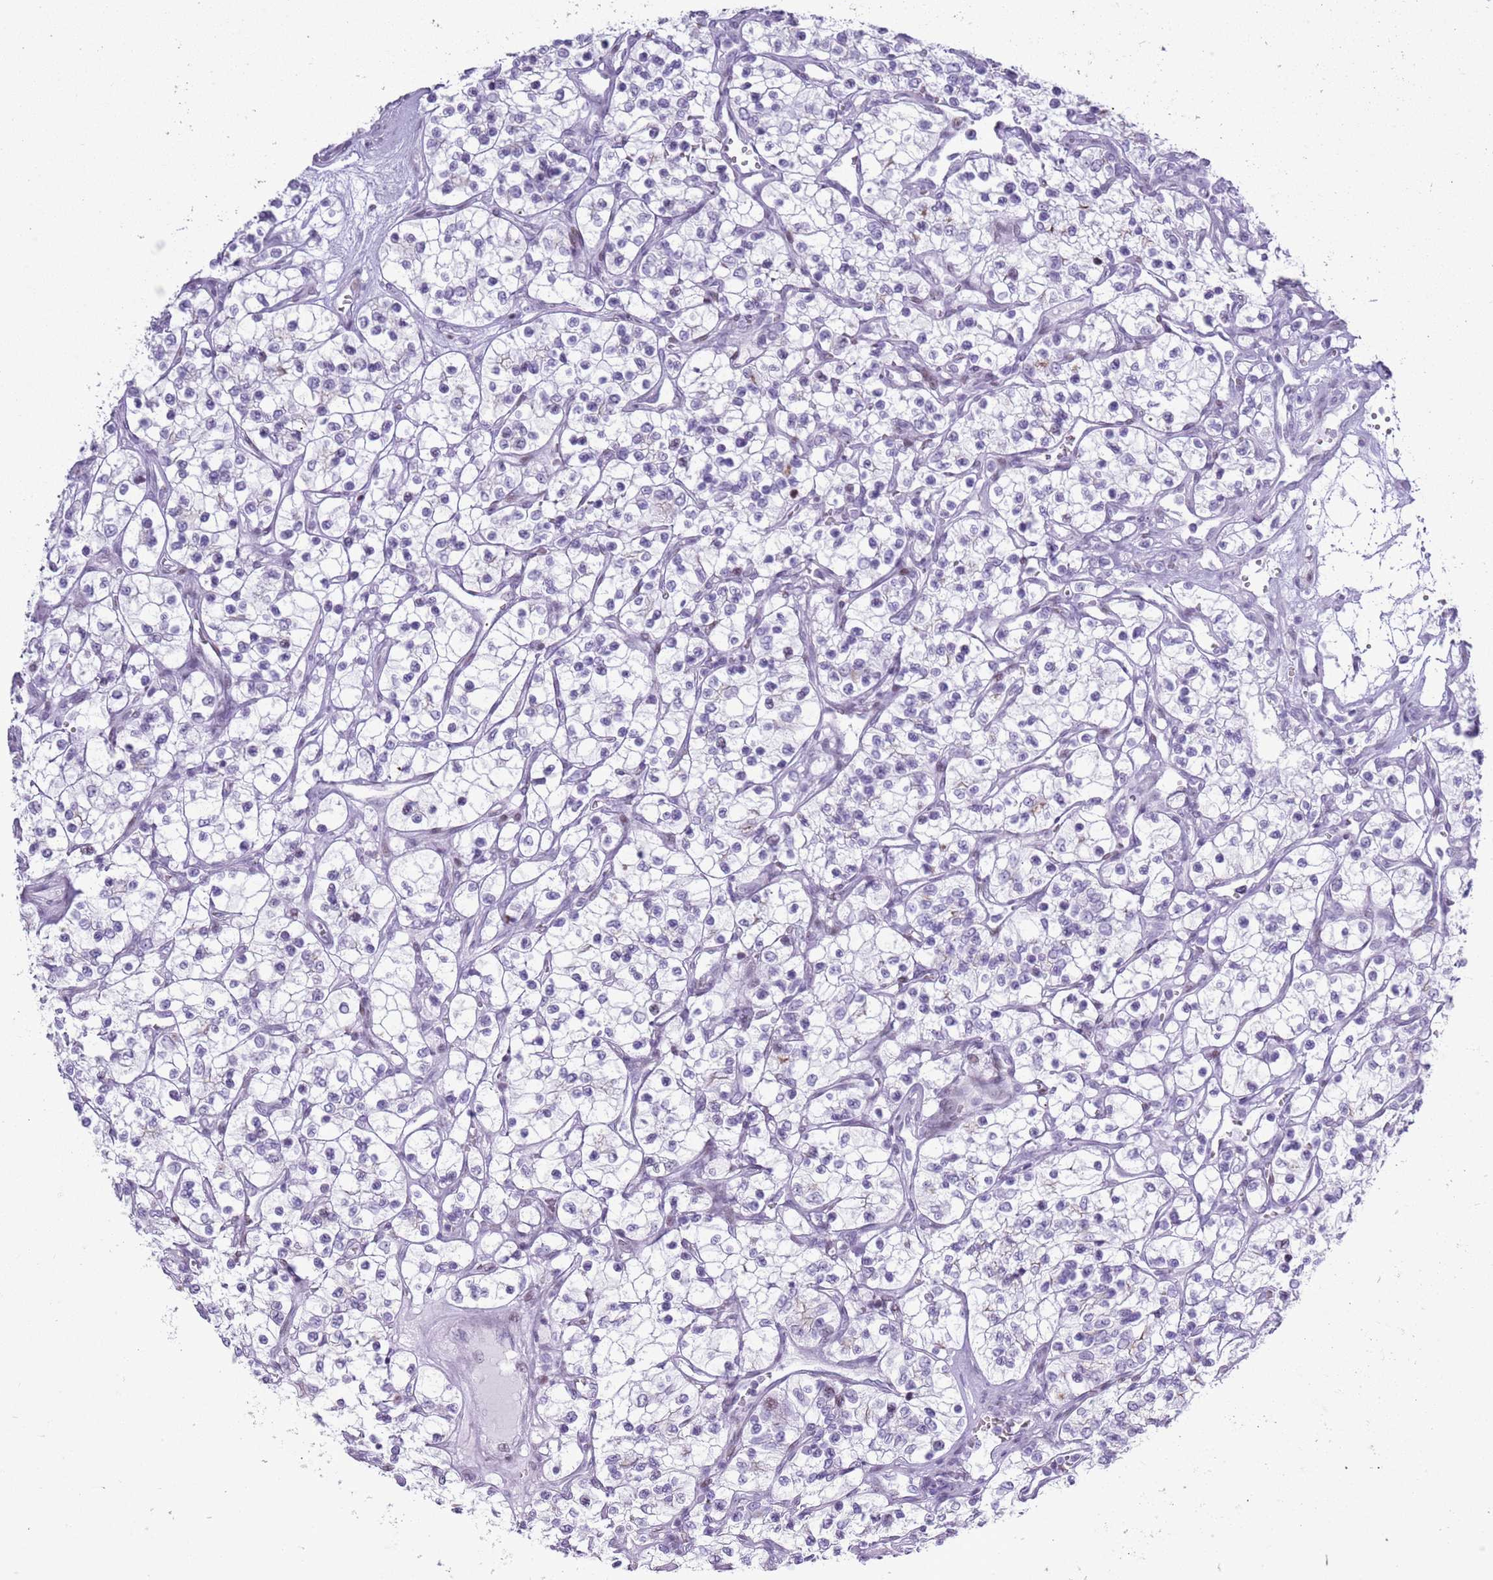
{"staining": {"intensity": "negative", "quantity": "none", "location": "none"}, "tissue": "renal cancer", "cell_type": "Tumor cells", "image_type": "cancer", "snomed": [{"axis": "morphology", "description": "Adenocarcinoma, NOS"}, {"axis": "topography", "description": "Kidney"}], "caption": "The photomicrograph displays no significant positivity in tumor cells of renal adenocarcinoma.", "gene": "ASIP", "patient": {"sex": "female", "age": 69}}